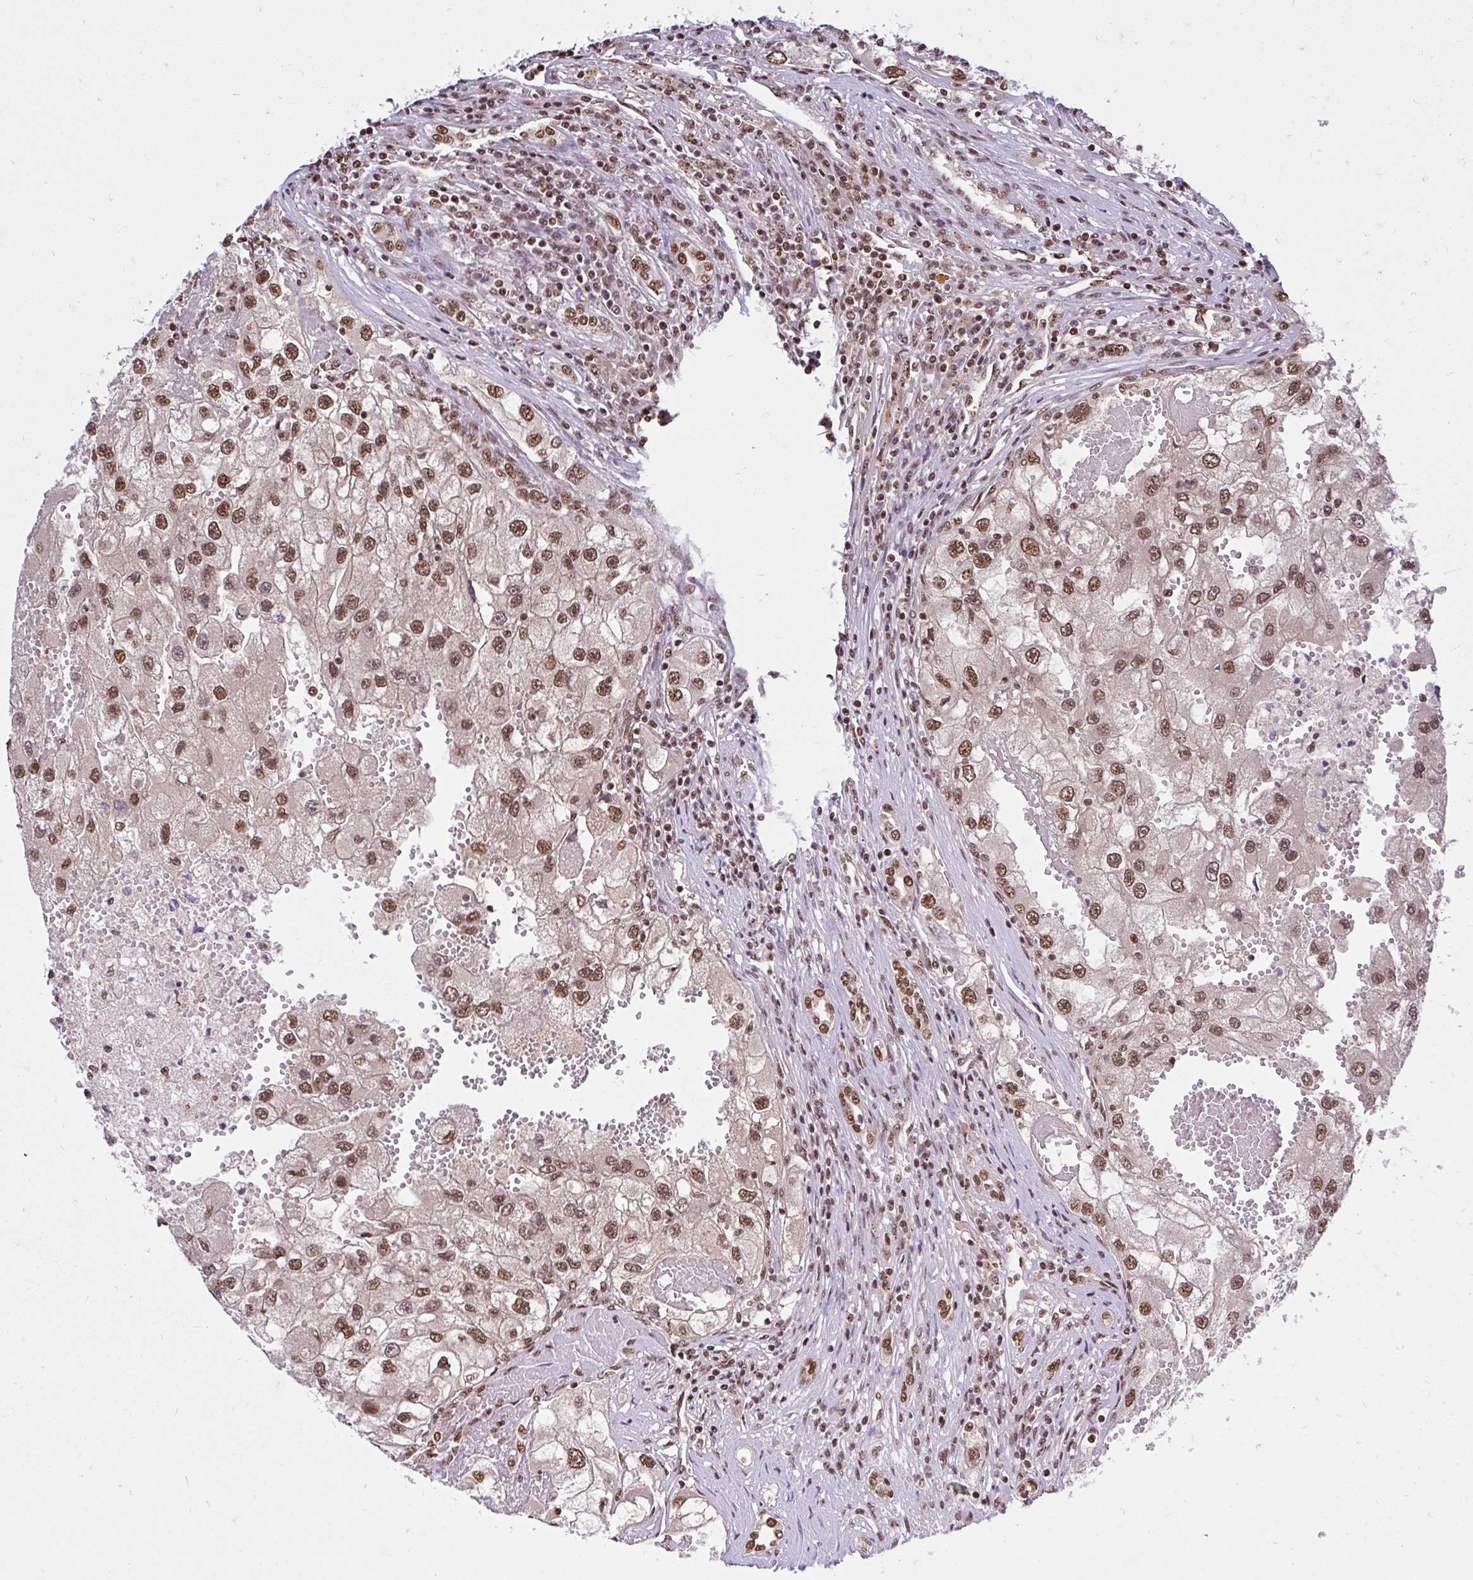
{"staining": {"intensity": "moderate", "quantity": ">75%", "location": "nuclear"}, "tissue": "renal cancer", "cell_type": "Tumor cells", "image_type": "cancer", "snomed": [{"axis": "morphology", "description": "Adenocarcinoma, NOS"}, {"axis": "topography", "description": "Kidney"}], "caption": "Approximately >75% of tumor cells in renal cancer (adenocarcinoma) display moderate nuclear protein expression as visualized by brown immunohistochemical staining.", "gene": "ABCA9", "patient": {"sex": "male", "age": 63}}